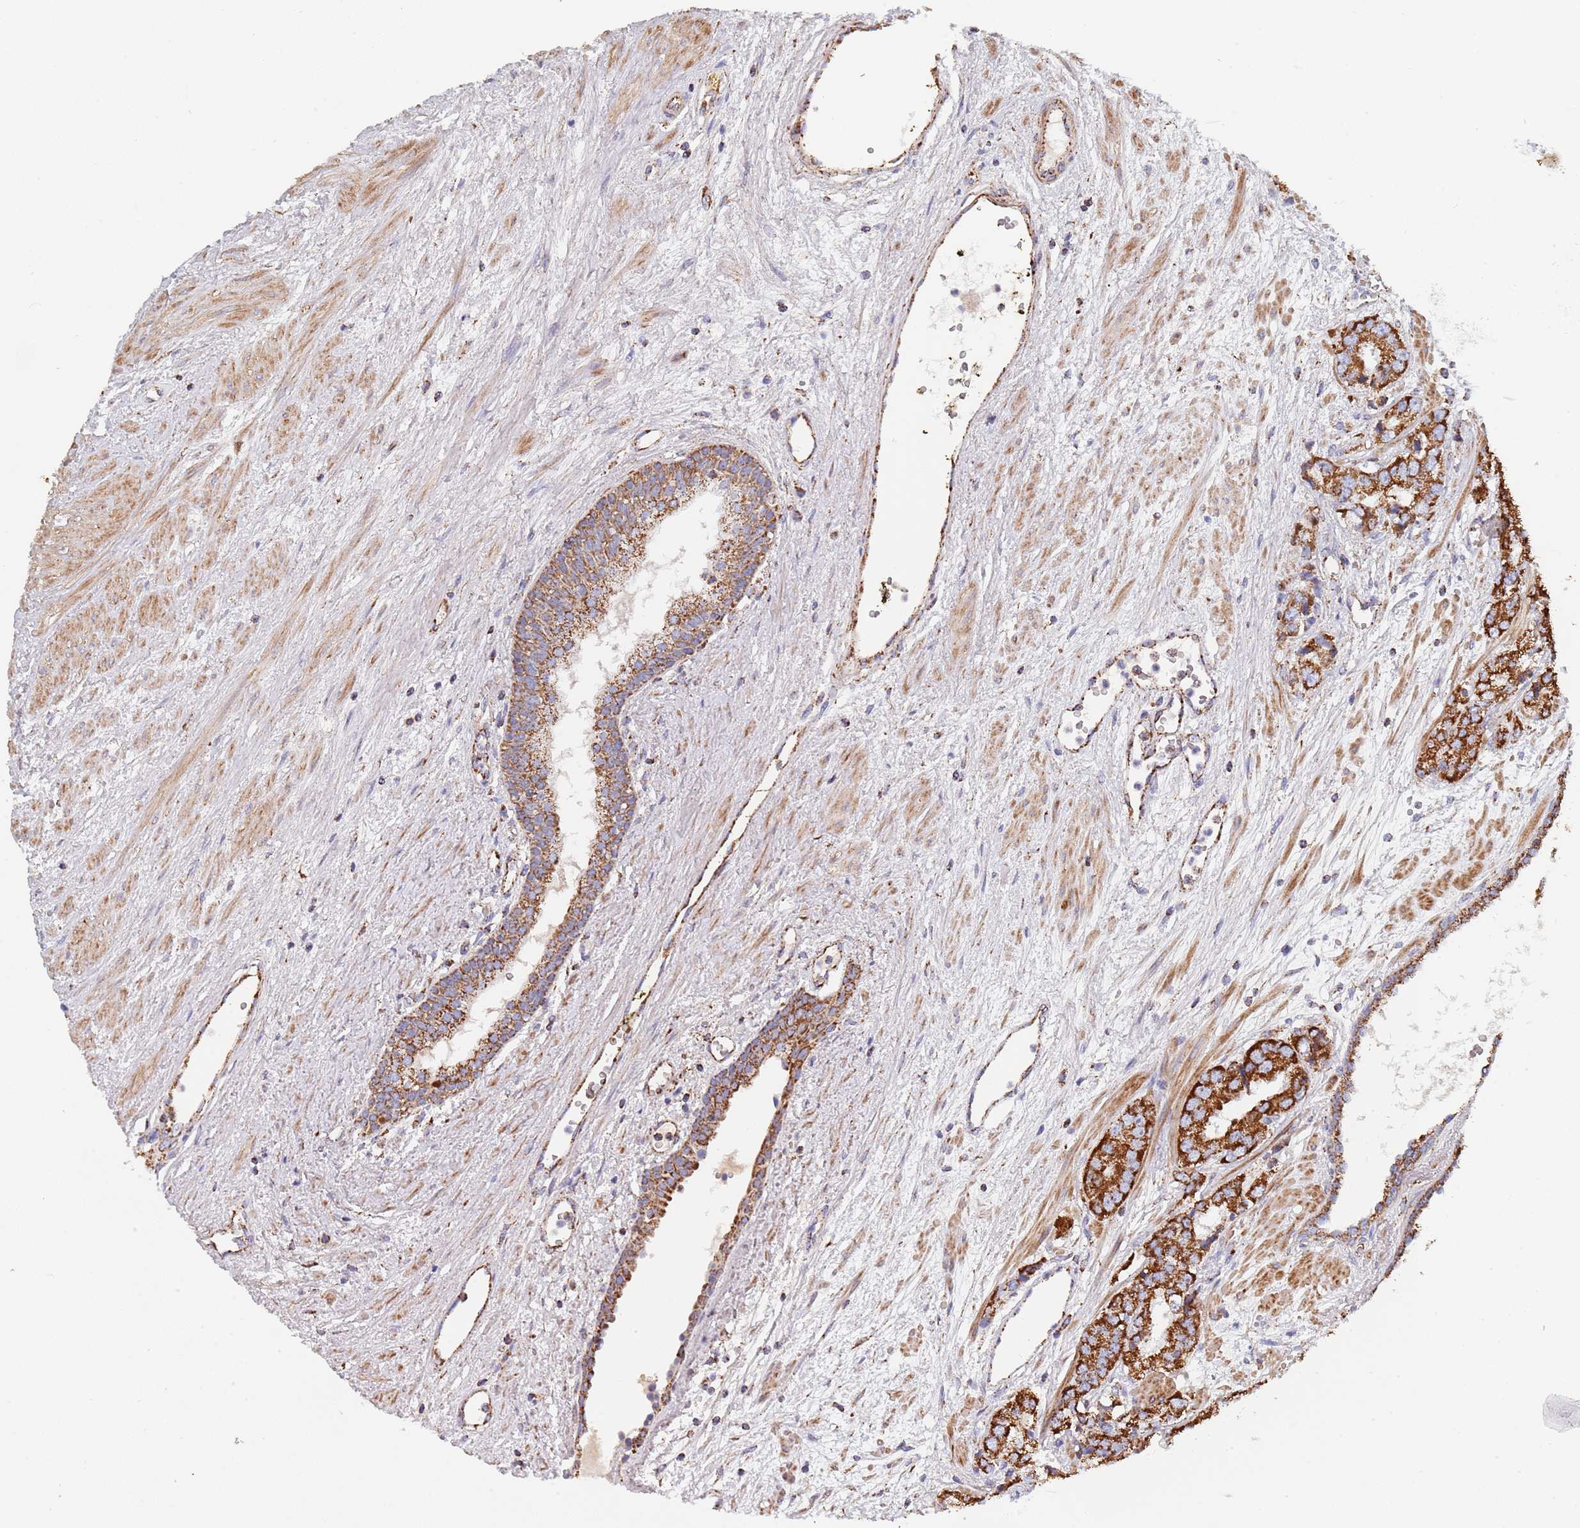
{"staining": {"intensity": "strong", "quantity": ">75%", "location": "cytoplasmic/membranous"}, "tissue": "prostate cancer", "cell_type": "Tumor cells", "image_type": "cancer", "snomed": [{"axis": "morphology", "description": "Adenocarcinoma, High grade"}, {"axis": "topography", "description": "Prostate"}], "caption": "Protein staining demonstrates strong cytoplasmic/membranous staining in approximately >75% of tumor cells in prostate cancer.", "gene": "PGP", "patient": {"sex": "male", "age": 71}}